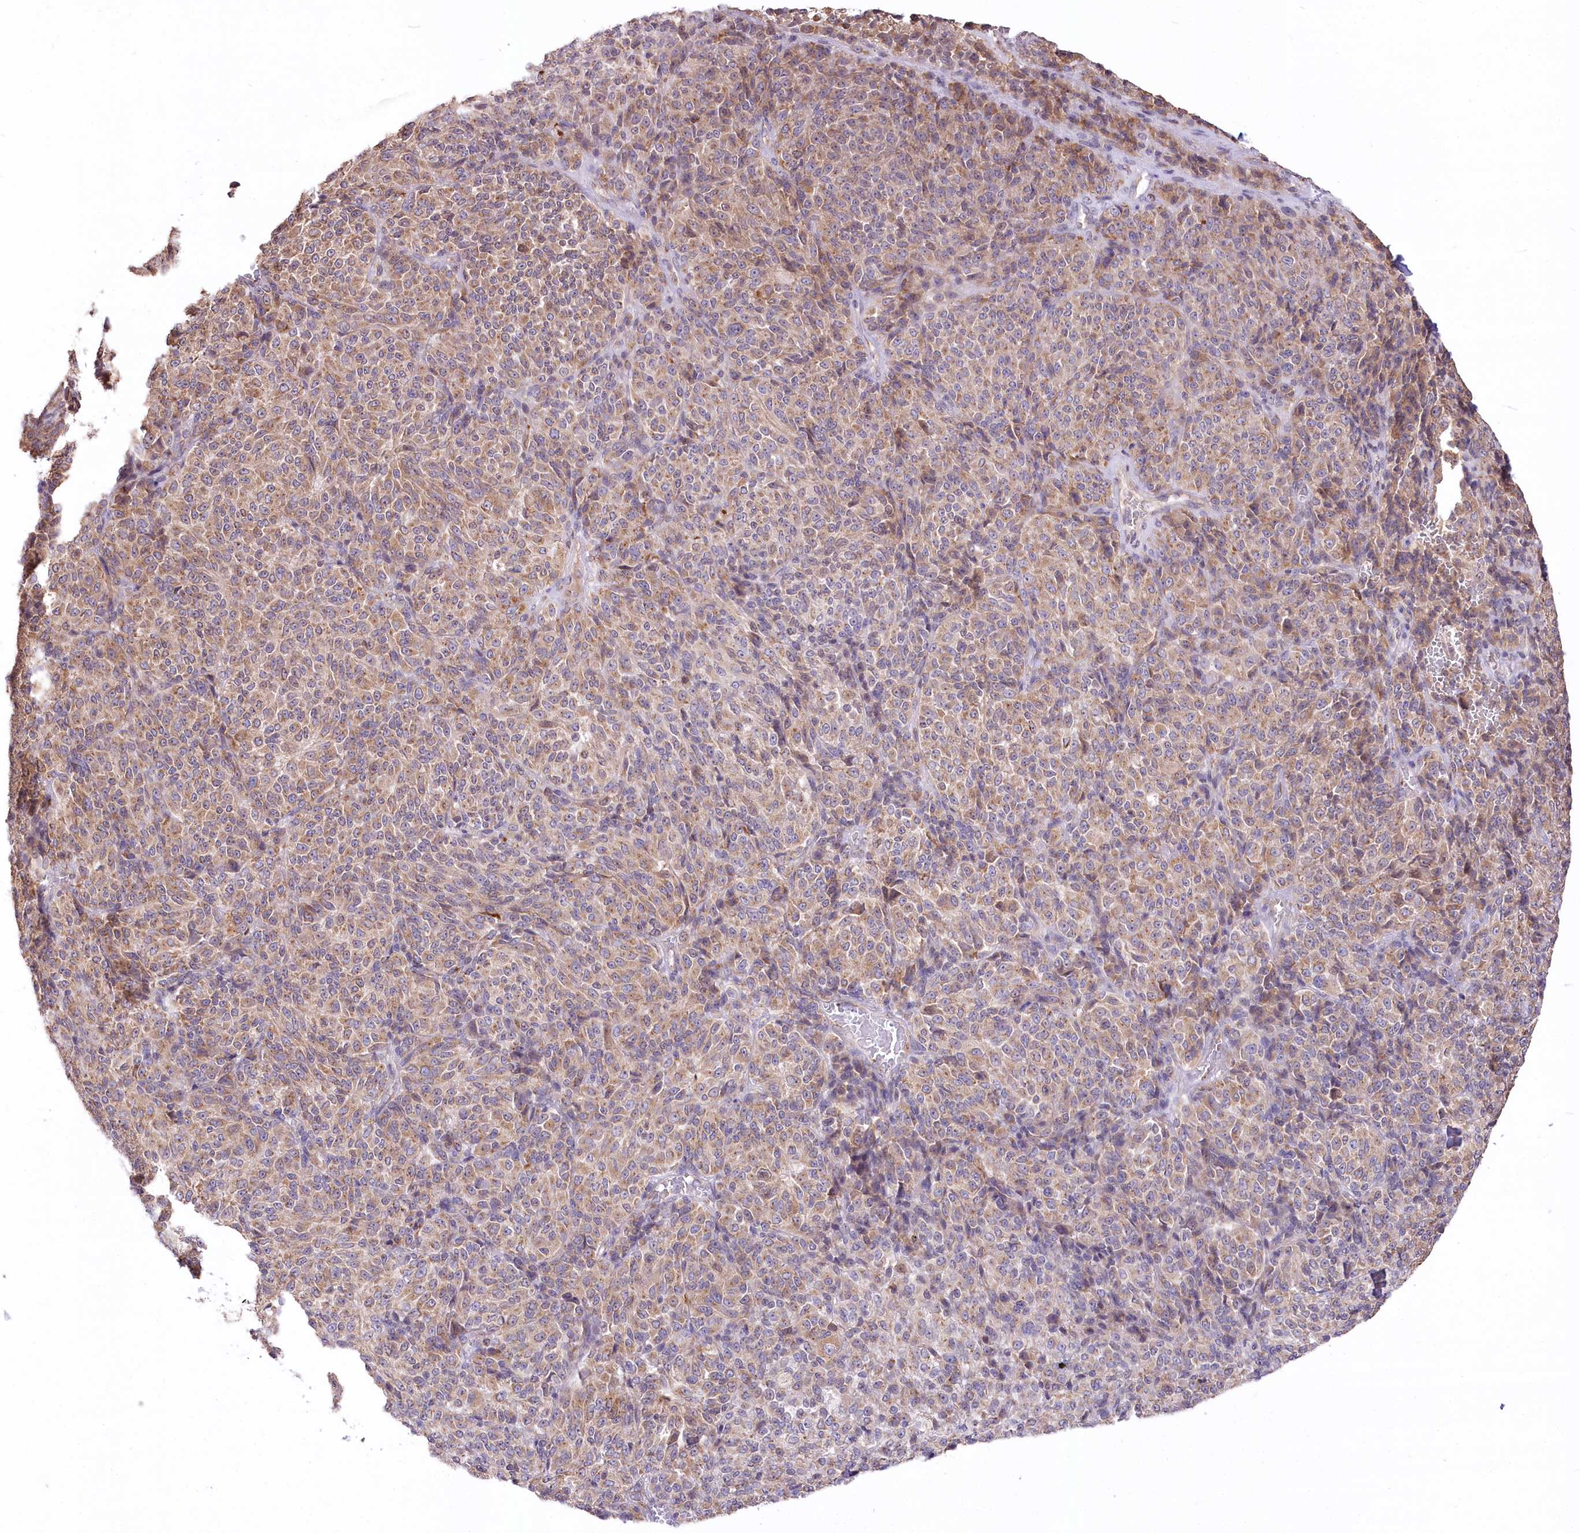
{"staining": {"intensity": "moderate", "quantity": "25%-75%", "location": "cytoplasmic/membranous"}, "tissue": "melanoma", "cell_type": "Tumor cells", "image_type": "cancer", "snomed": [{"axis": "morphology", "description": "Malignant melanoma, Metastatic site"}, {"axis": "topography", "description": "Brain"}], "caption": "Malignant melanoma (metastatic site) stained with DAB IHC demonstrates medium levels of moderate cytoplasmic/membranous expression in approximately 25%-75% of tumor cells. The protein of interest is stained brown, and the nuclei are stained in blue (DAB (3,3'-diaminobenzidine) IHC with brightfield microscopy, high magnification).", "gene": "STT3B", "patient": {"sex": "female", "age": 56}}